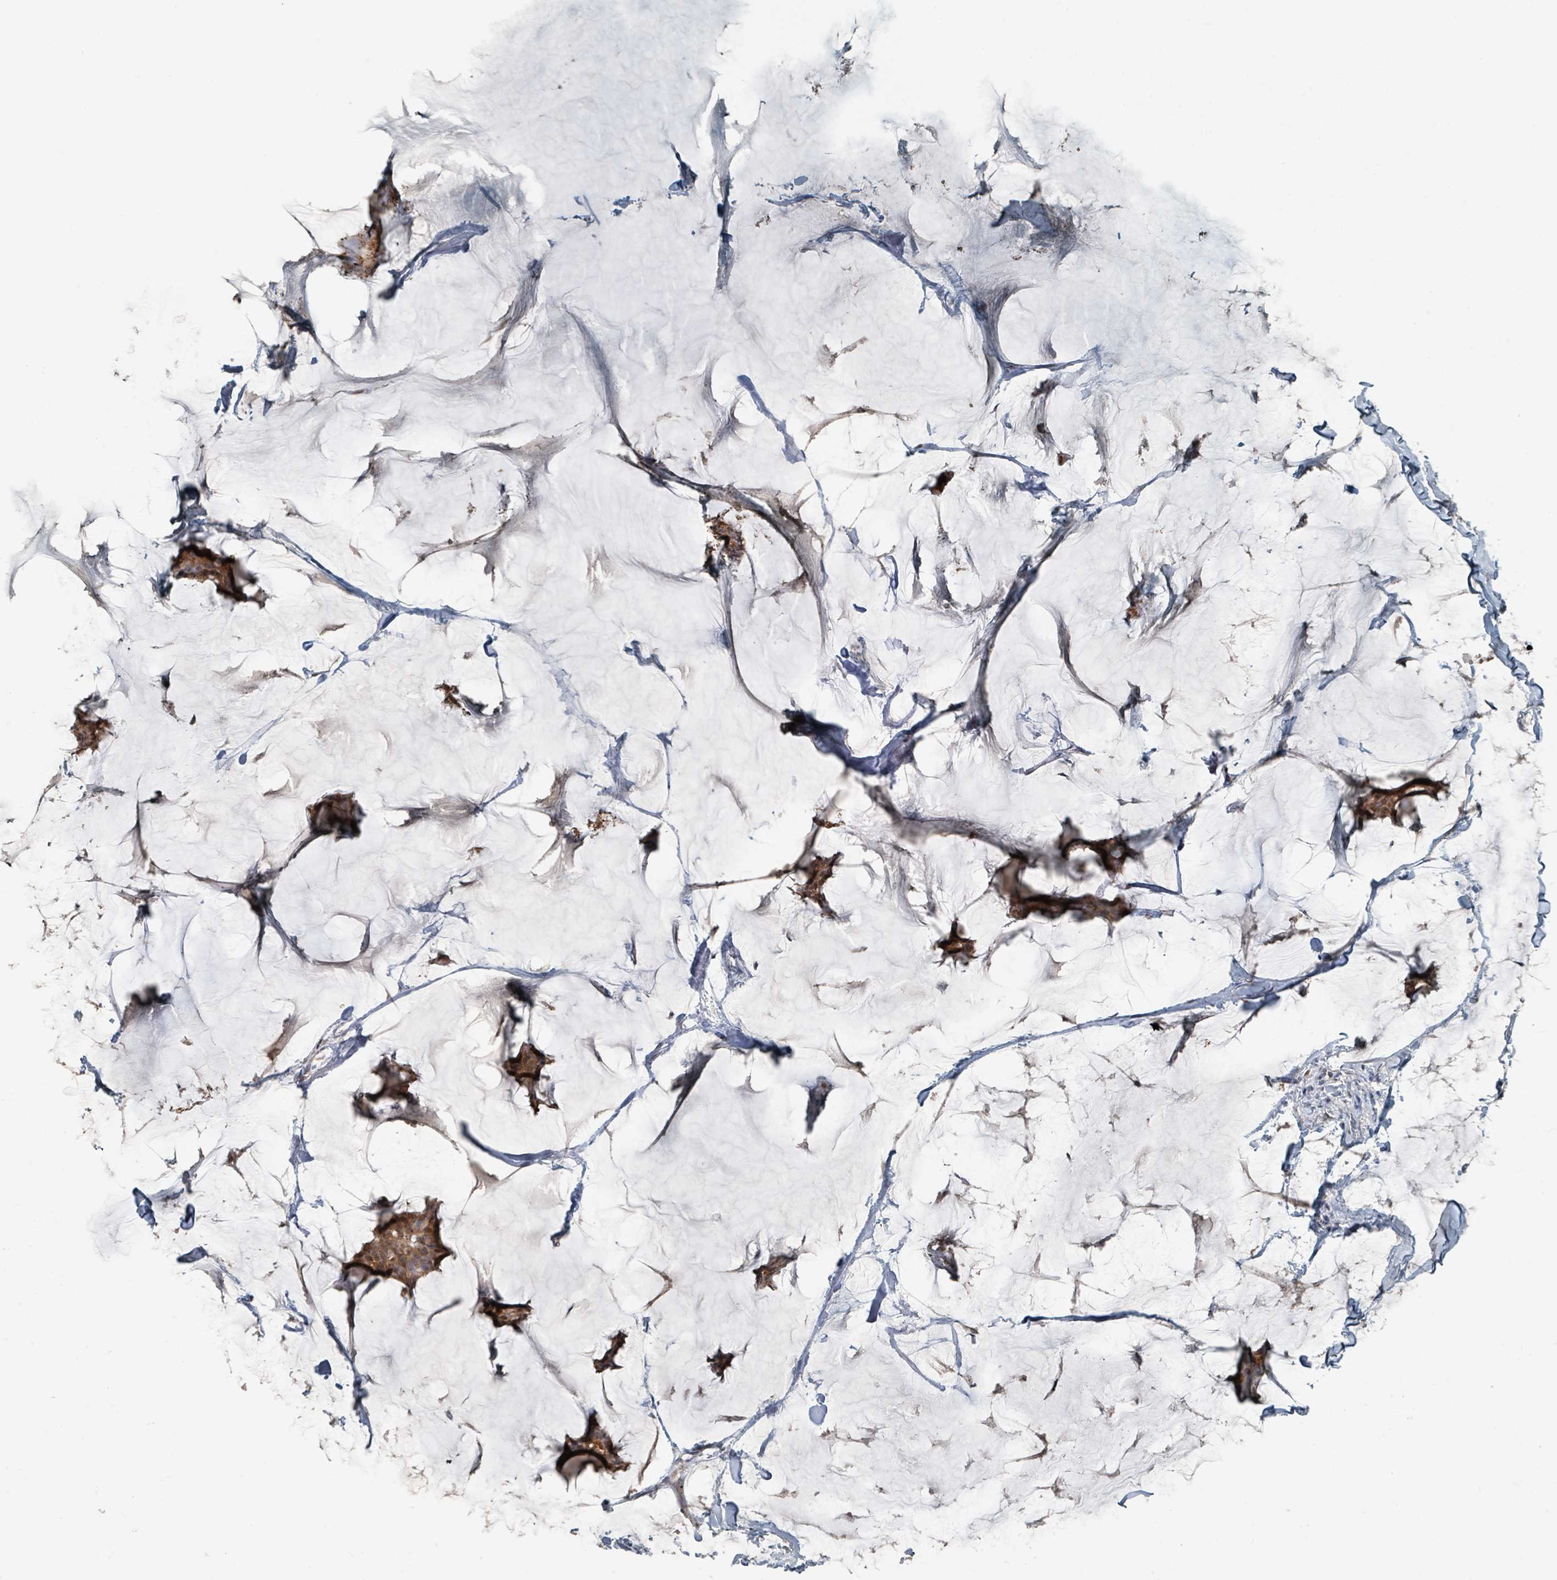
{"staining": {"intensity": "moderate", "quantity": ">75%", "location": "cytoplasmic/membranous,nuclear"}, "tissue": "breast cancer", "cell_type": "Tumor cells", "image_type": "cancer", "snomed": [{"axis": "morphology", "description": "Duct carcinoma"}, {"axis": "topography", "description": "Breast"}], "caption": "Immunohistochemistry (IHC) (DAB) staining of breast intraductal carcinoma exhibits moderate cytoplasmic/membranous and nuclear protein expression in approximately >75% of tumor cells. Using DAB (brown) and hematoxylin (blue) stains, captured at high magnification using brightfield microscopy.", "gene": "RHPN2", "patient": {"sex": "female", "age": 93}}